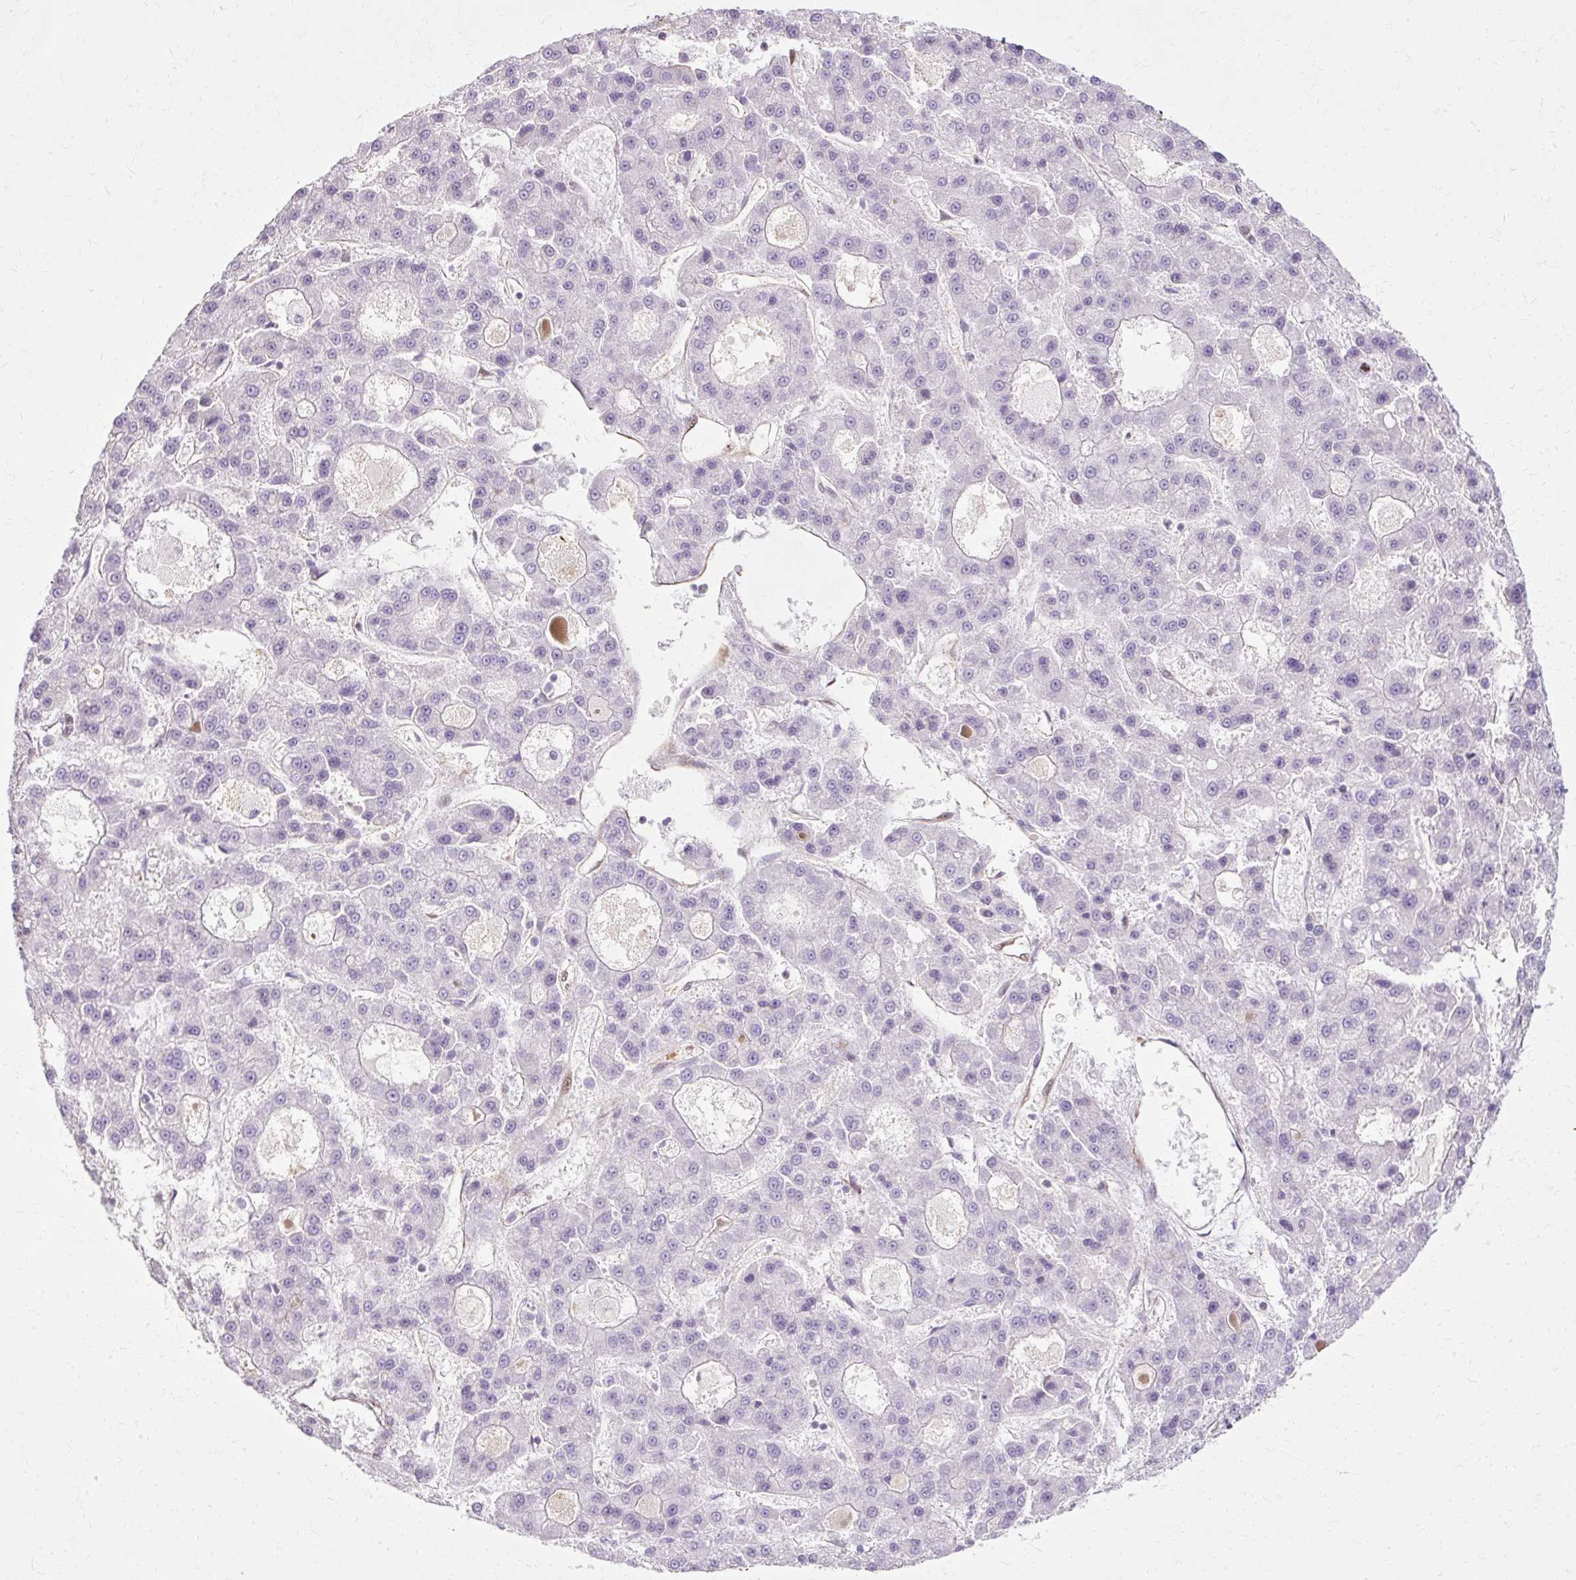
{"staining": {"intensity": "negative", "quantity": "none", "location": "none"}, "tissue": "liver cancer", "cell_type": "Tumor cells", "image_type": "cancer", "snomed": [{"axis": "morphology", "description": "Carcinoma, Hepatocellular, NOS"}, {"axis": "topography", "description": "Liver"}], "caption": "IHC micrograph of human hepatocellular carcinoma (liver) stained for a protein (brown), which displays no positivity in tumor cells.", "gene": "CNN3", "patient": {"sex": "male", "age": 70}}